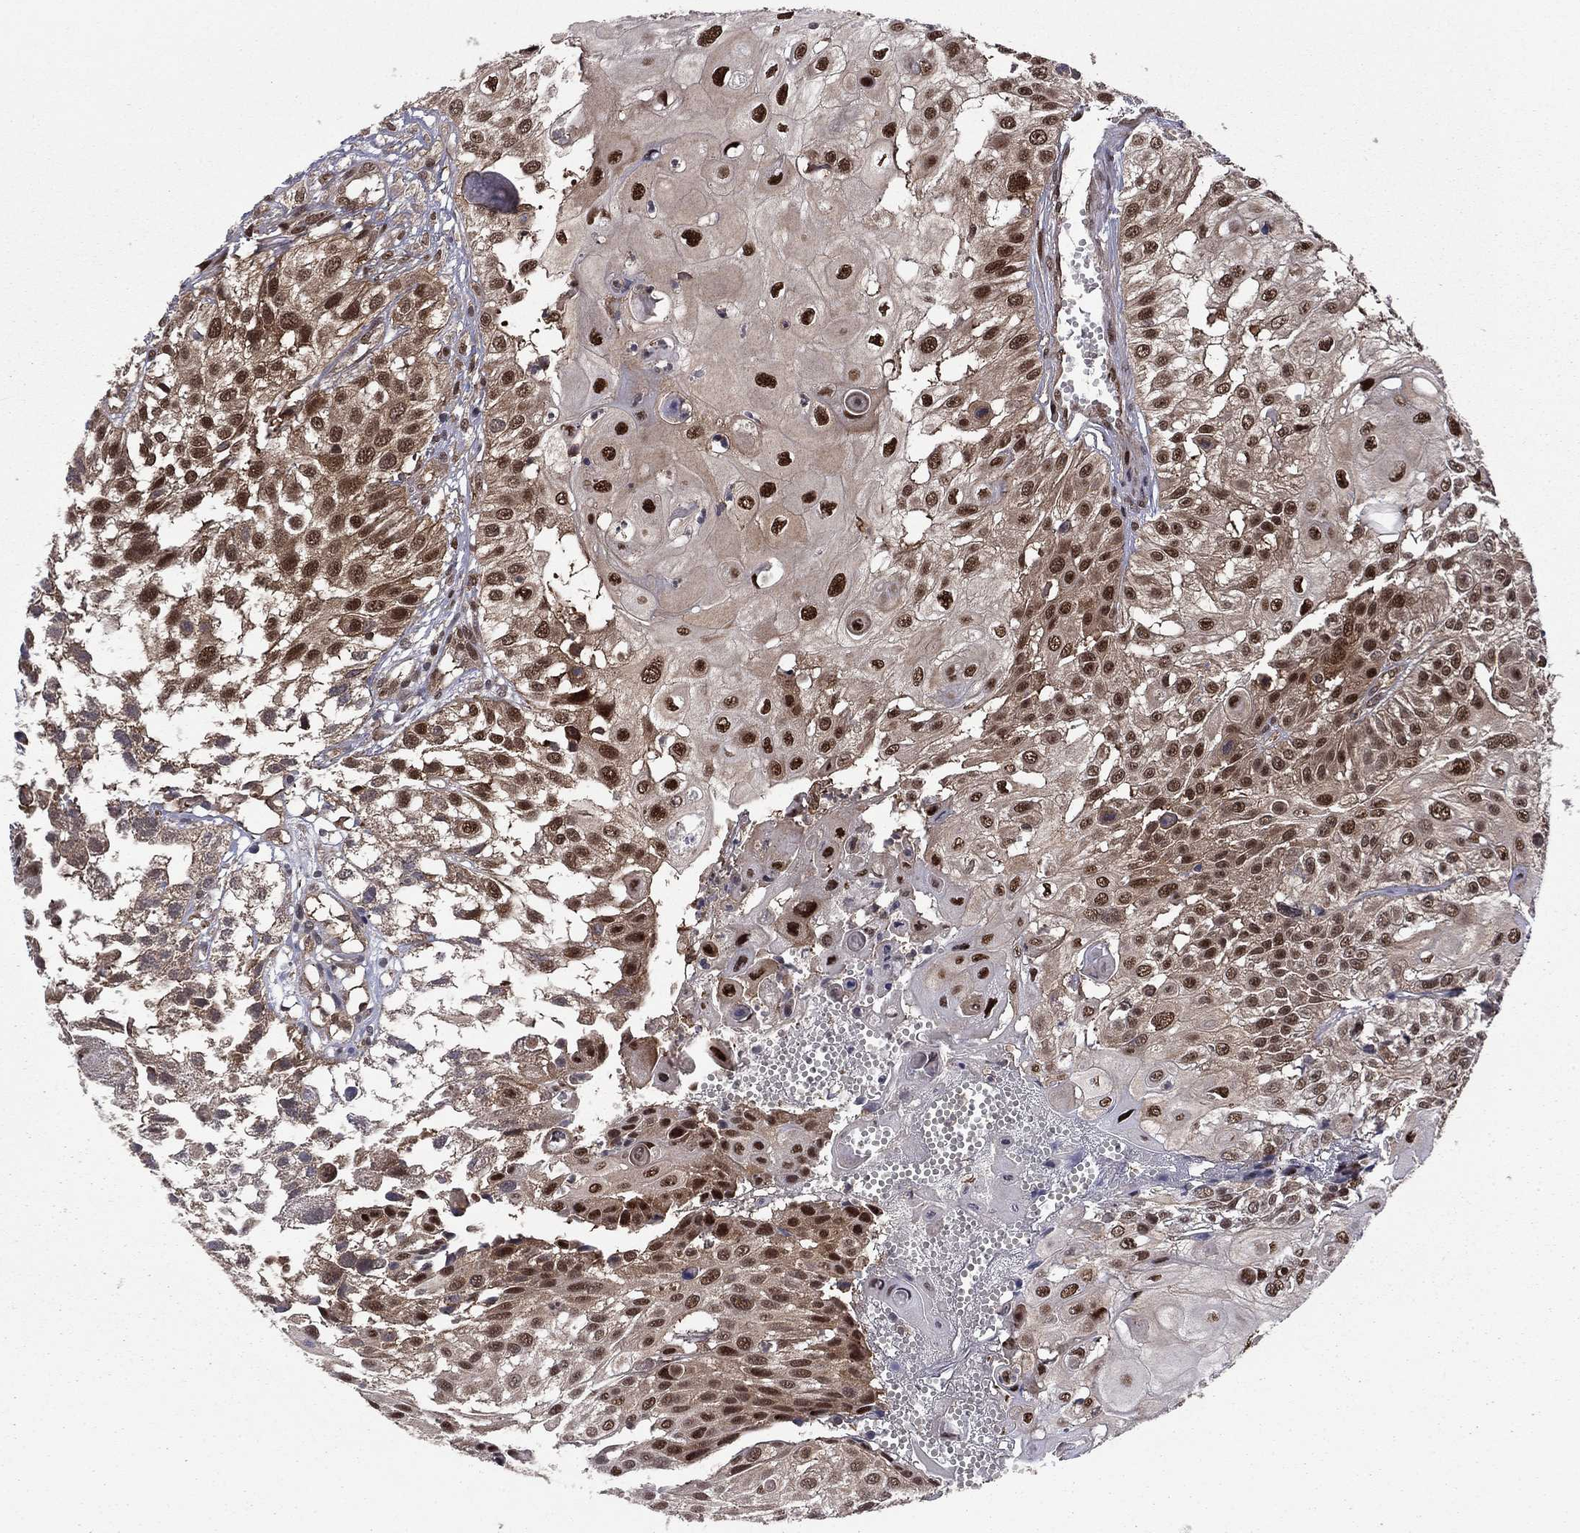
{"staining": {"intensity": "strong", "quantity": "25%-75%", "location": "nuclear"}, "tissue": "urothelial cancer", "cell_type": "Tumor cells", "image_type": "cancer", "snomed": [{"axis": "morphology", "description": "Urothelial carcinoma, High grade"}, {"axis": "topography", "description": "Urinary bladder"}], "caption": "An immunohistochemistry (IHC) photomicrograph of neoplastic tissue is shown. Protein staining in brown shows strong nuclear positivity in urothelial cancer within tumor cells. The protein of interest is shown in brown color, while the nuclei are stained blue.", "gene": "PSMD2", "patient": {"sex": "female", "age": 79}}